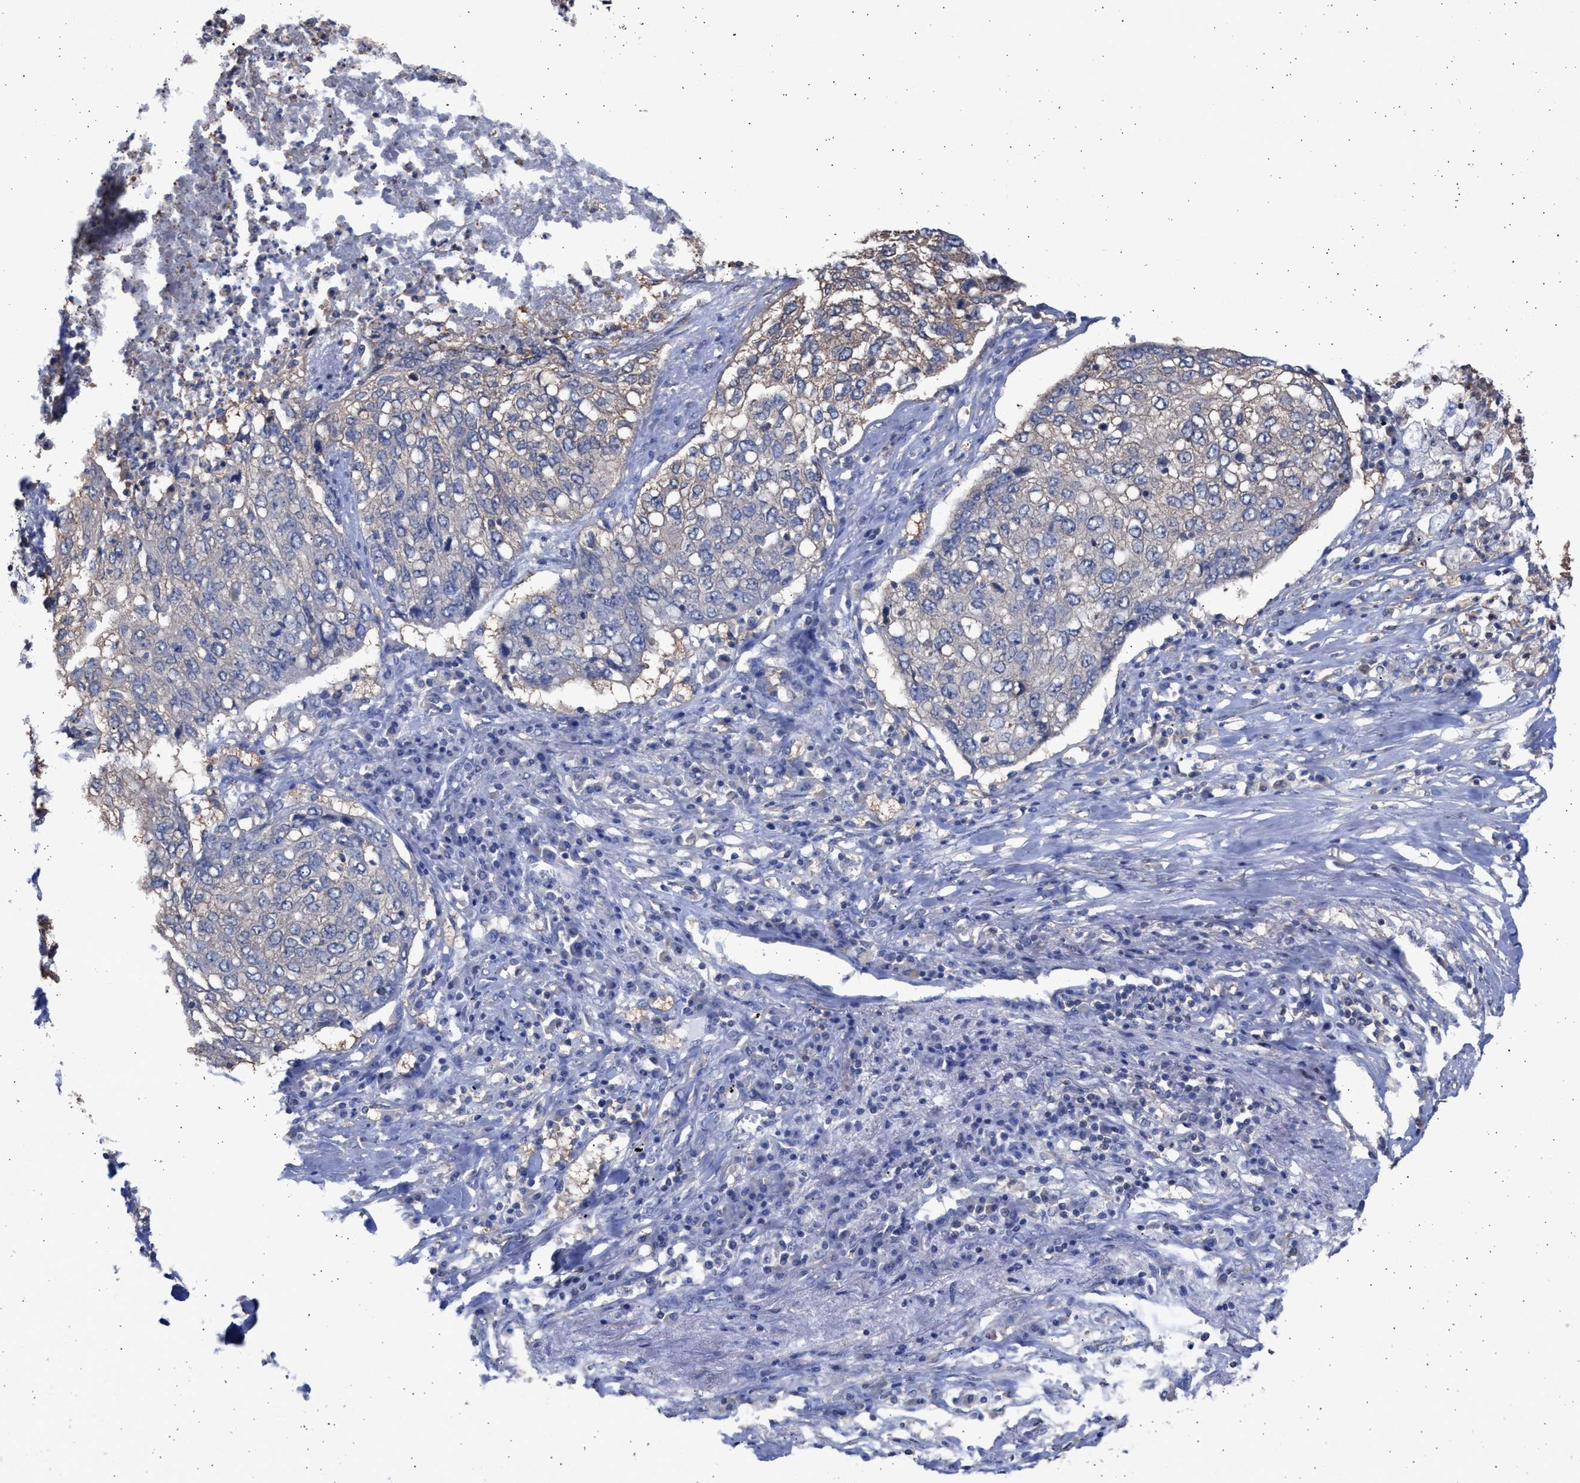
{"staining": {"intensity": "weak", "quantity": "<25%", "location": "cytoplasmic/membranous"}, "tissue": "lung cancer", "cell_type": "Tumor cells", "image_type": "cancer", "snomed": [{"axis": "morphology", "description": "Squamous cell carcinoma, NOS"}, {"axis": "topography", "description": "Lung"}], "caption": "Immunohistochemistry (IHC) image of human lung cancer (squamous cell carcinoma) stained for a protein (brown), which displays no positivity in tumor cells. (Brightfield microscopy of DAB (3,3'-diaminobenzidine) IHC at high magnification).", "gene": "ALDOC", "patient": {"sex": "female", "age": 63}}